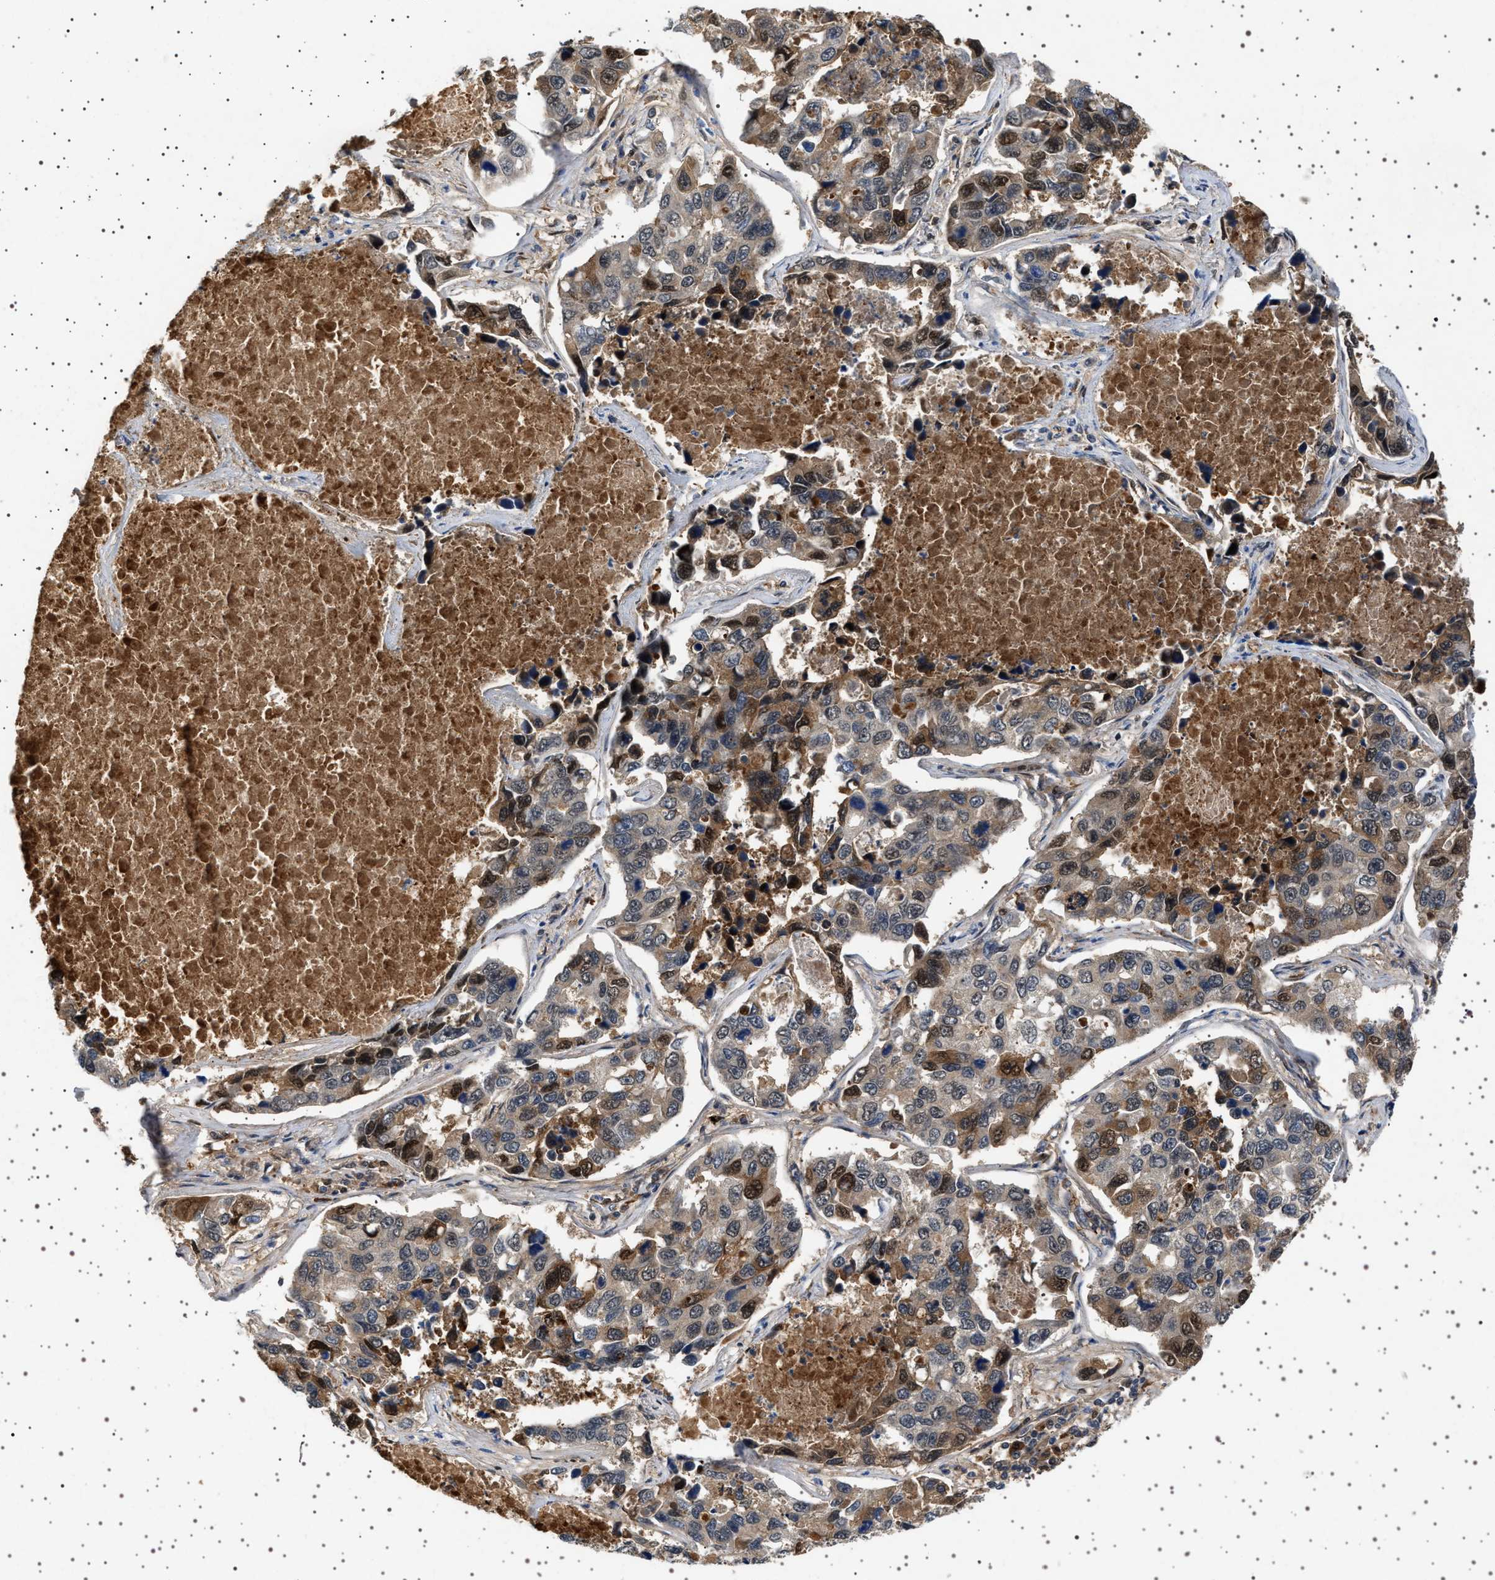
{"staining": {"intensity": "moderate", "quantity": "<25%", "location": "cytoplasmic/membranous,nuclear"}, "tissue": "lung cancer", "cell_type": "Tumor cells", "image_type": "cancer", "snomed": [{"axis": "morphology", "description": "Adenocarcinoma, NOS"}, {"axis": "topography", "description": "Lung"}], "caption": "Moderate cytoplasmic/membranous and nuclear positivity for a protein is appreciated in about <25% of tumor cells of lung cancer (adenocarcinoma) using IHC.", "gene": "FICD", "patient": {"sex": "male", "age": 64}}